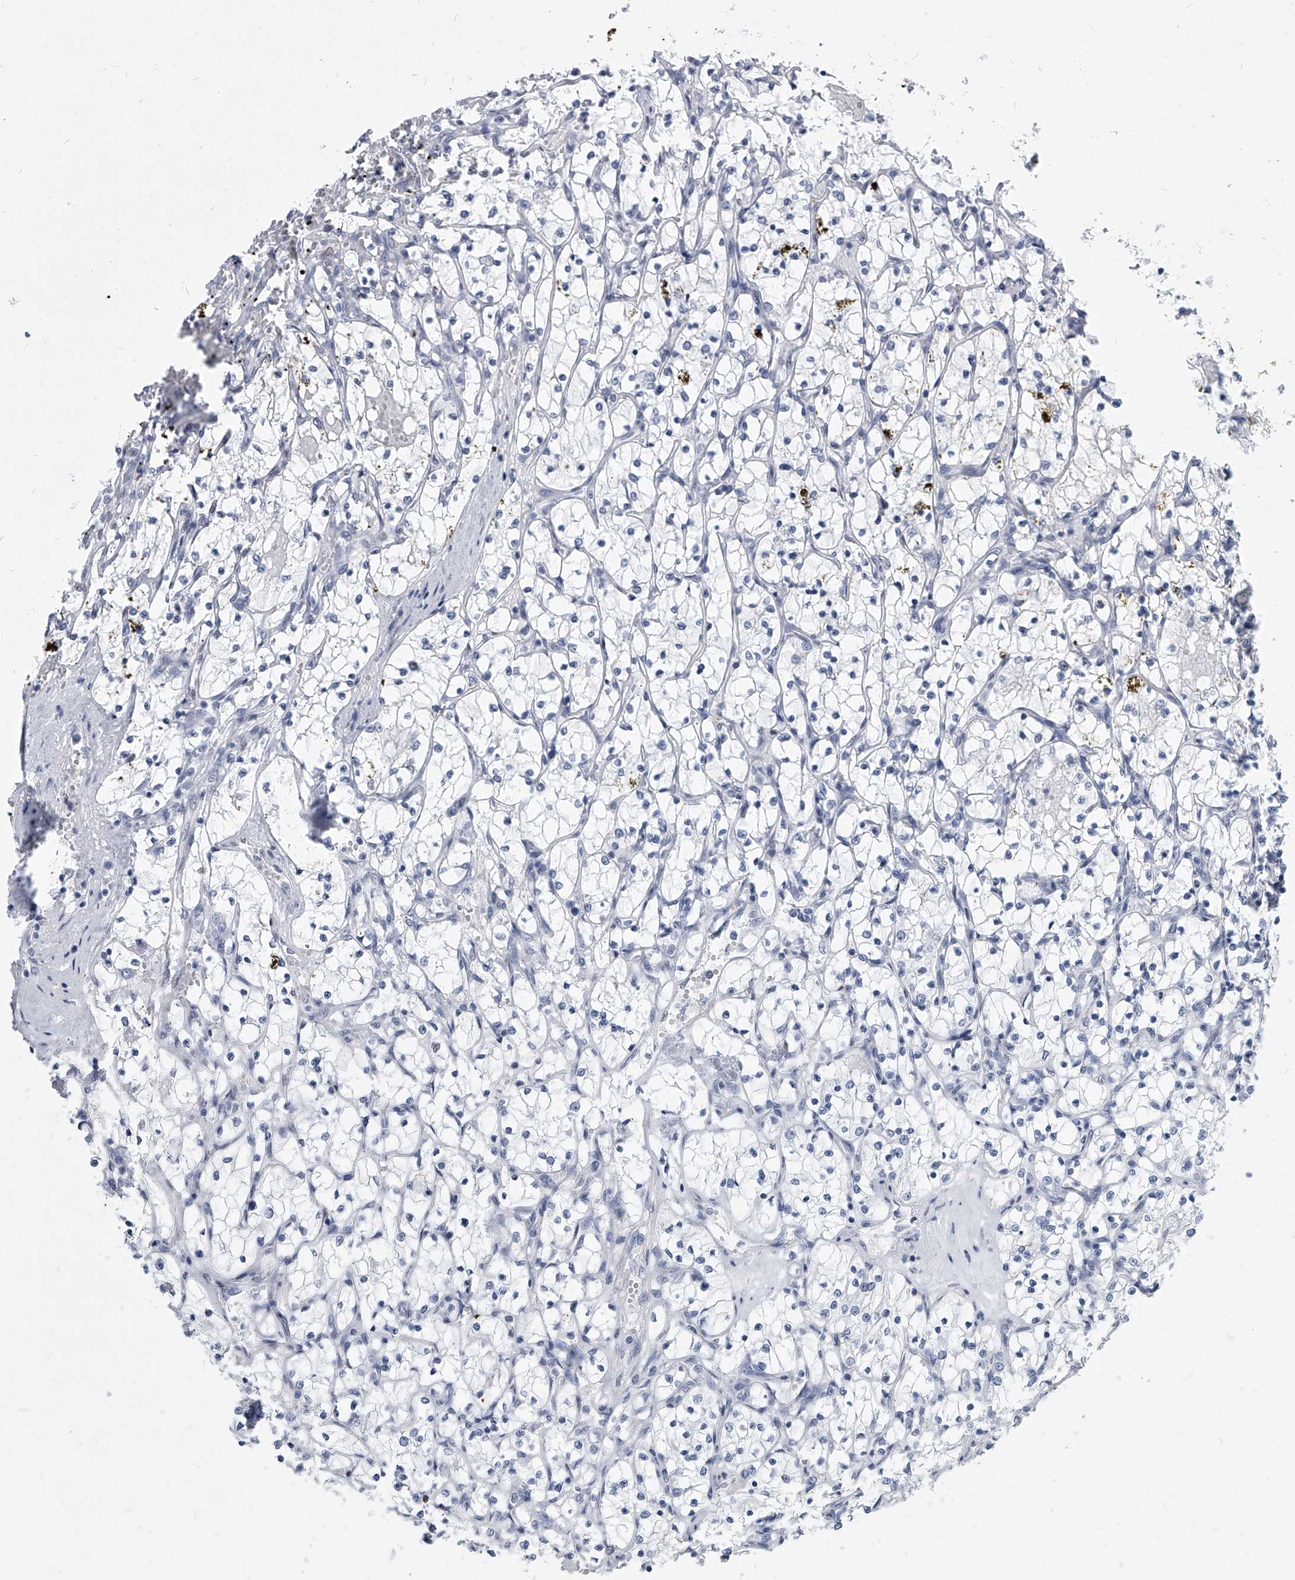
{"staining": {"intensity": "negative", "quantity": "none", "location": "none"}, "tissue": "renal cancer", "cell_type": "Tumor cells", "image_type": "cancer", "snomed": [{"axis": "morphology", "description": "Adenocarcinoma, NOS"}, {"axis": "topography", "description": "Kidney"}], "caption": "A high-resolution histopathology image shows immunohistochemistry (IHC) staining of renal cancer, which displays no significant expression in tumor cells. (DAB (3,3'-diaminobenzidine) IHC with hematoxylin counter stain).", "gene": "EVA1C", "patient": {"sex": "female", "age": 69}}